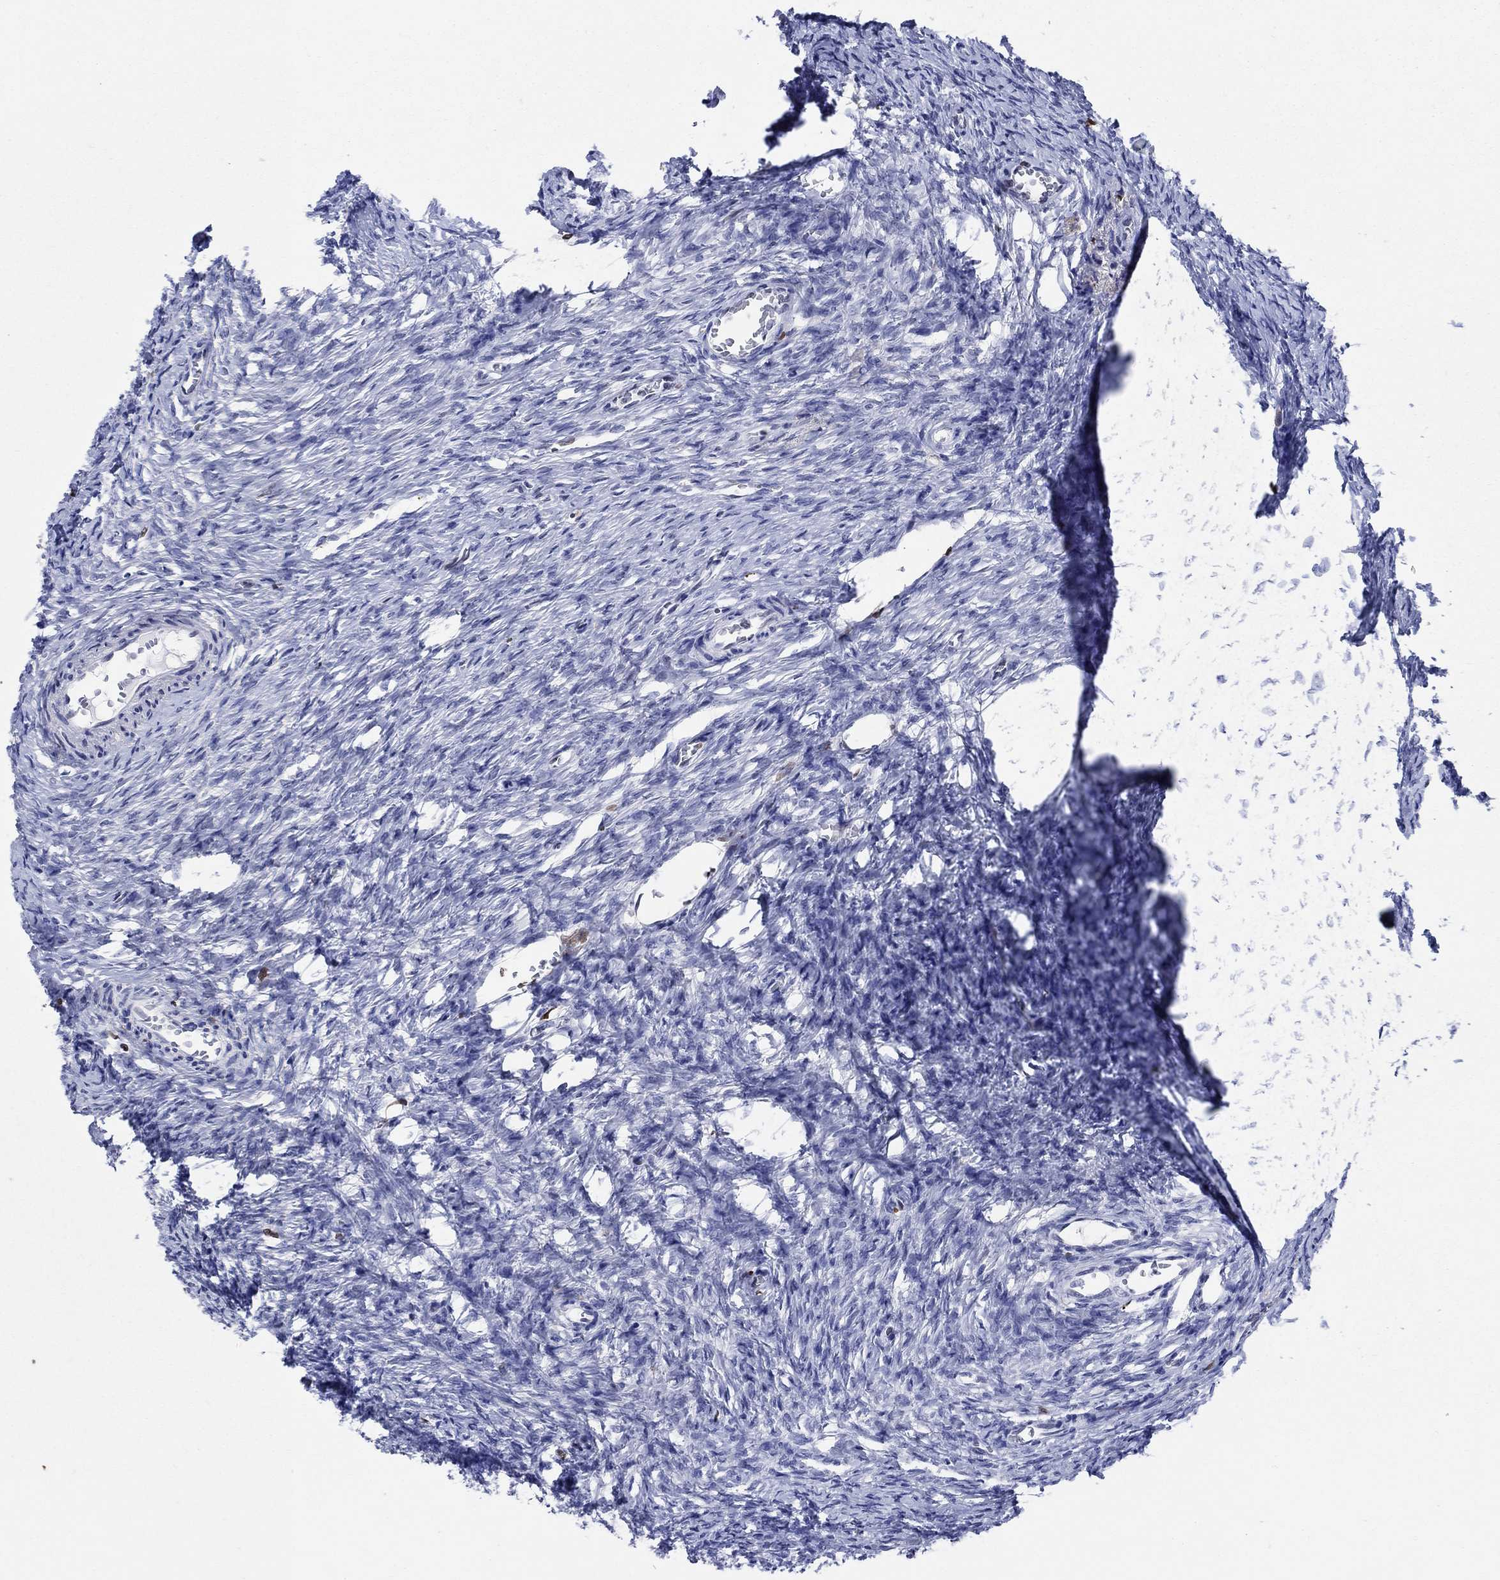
{"staining": {"intensity": "negative", "quantity": "none", "location": "none"}, "tissue": "ovary", "cell_type": "Follicle cells", "image_type": "normal", "snomed": [{"axis": "morphology", "description": "Normal tissue, NOS"}, {"axis": "topography", "description": "Ovary"}], "caption": "Immunohistochemistry of unremarkable ovary shows no staining in follicle cells. (Stains: DAB immunohistochemistry (IHC) with hematoxylin counter stain, Microscopy: brightfield microscopy at high magnification).", "gene": "HMGA1", "patient": {"sex": "female", "age": 39}}